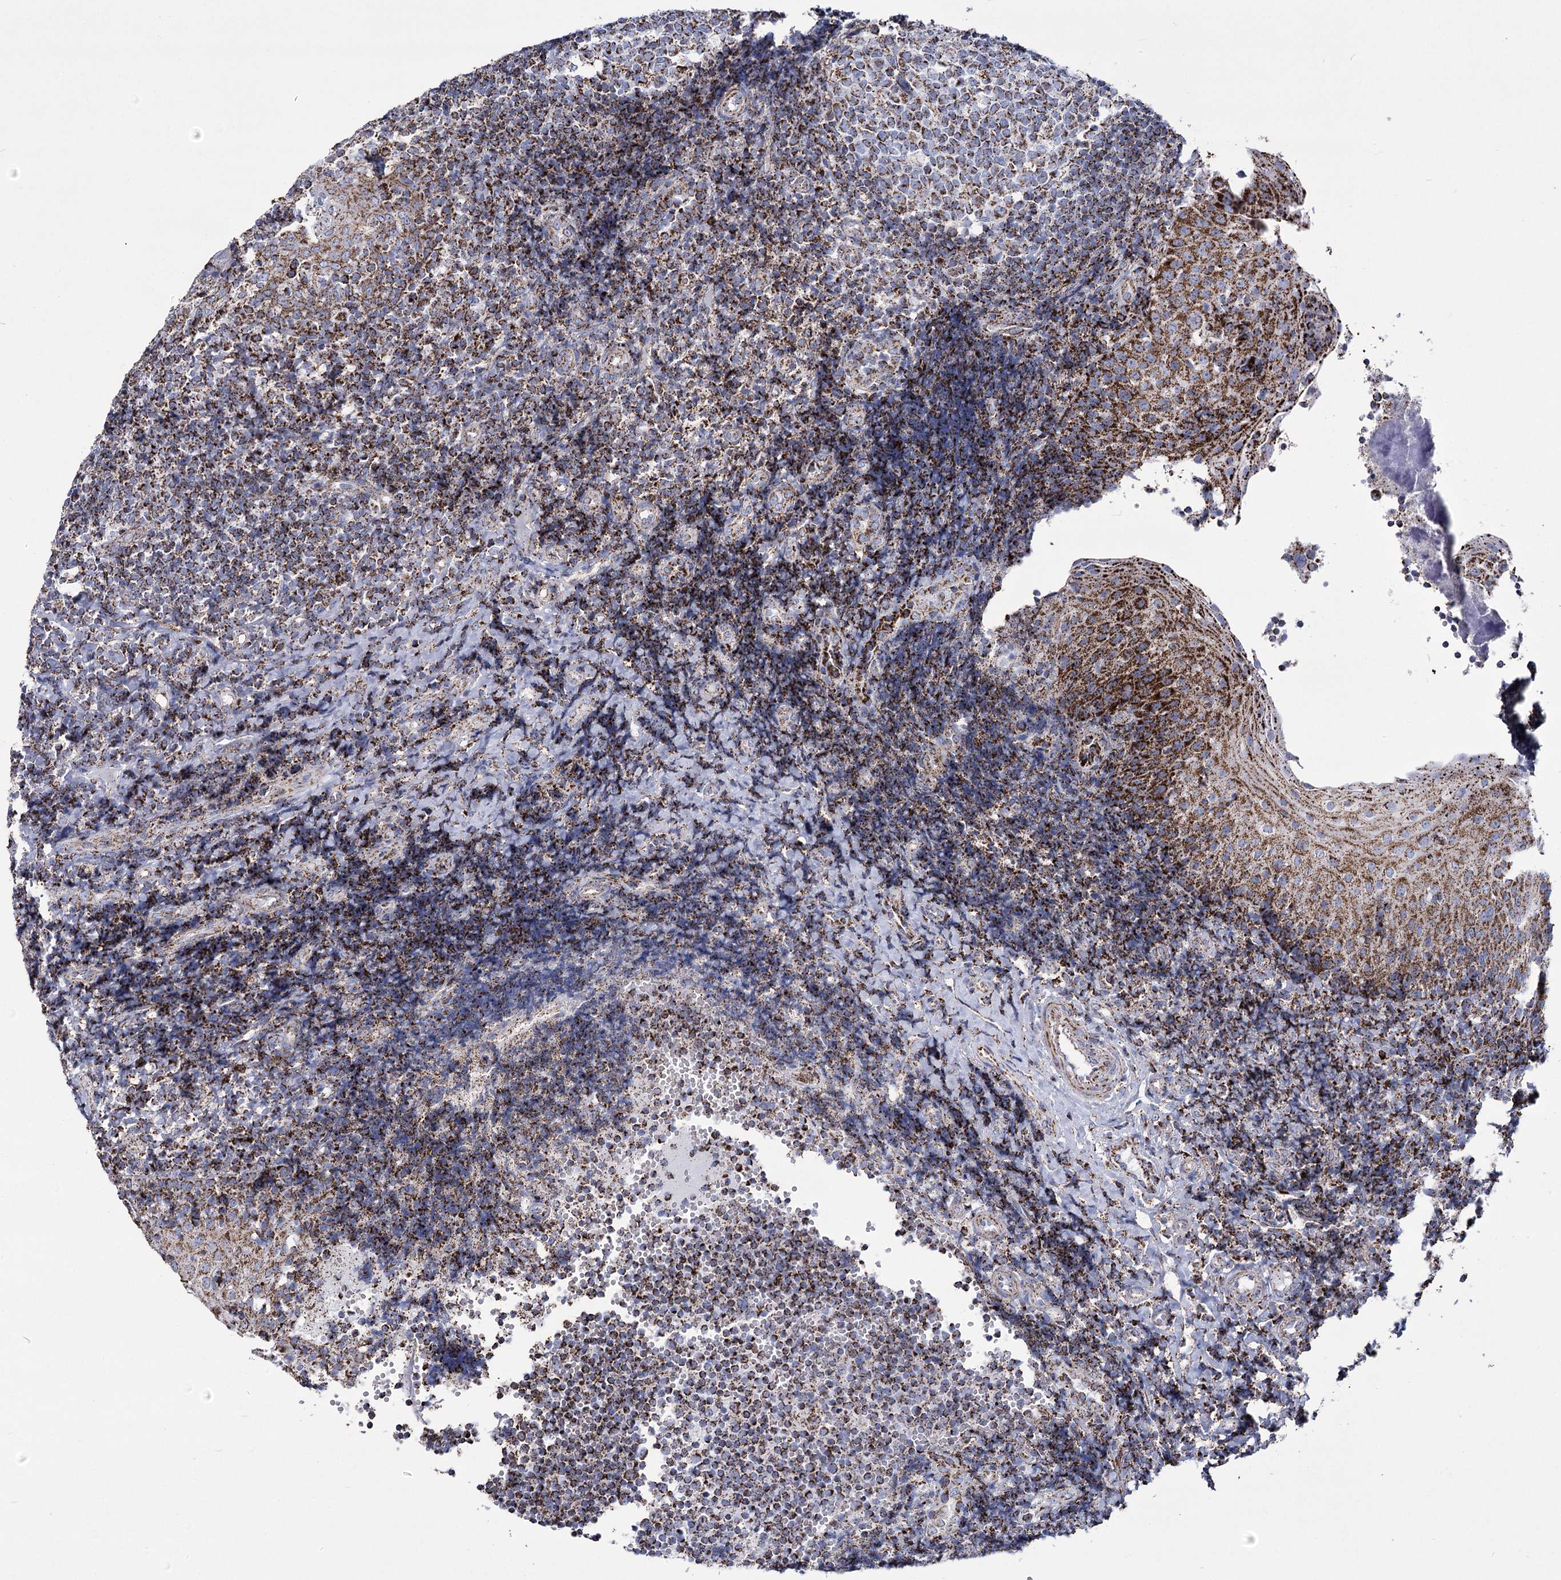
{"staining": {"intensity": "strong", "quantity": ">75%", "location": "cytoplasmic/membranous"}, "tissue": "tonsil", "cell_type": "Germinal center cells", "image_type": "normal", "snomed": [{"axis": "morphology", "description": "Normal tissue, NOS"}, {"axis": "topography", "description": "Tonsil"}], "caption": "Immunohistochemical staining of normal human tonsil reveals high levels of strong cytoplasmic/membranous positivity in approximately >75% of germinal center cells.", "gene": "PDHB", "patient": {"sex": "female", "age": 40}}